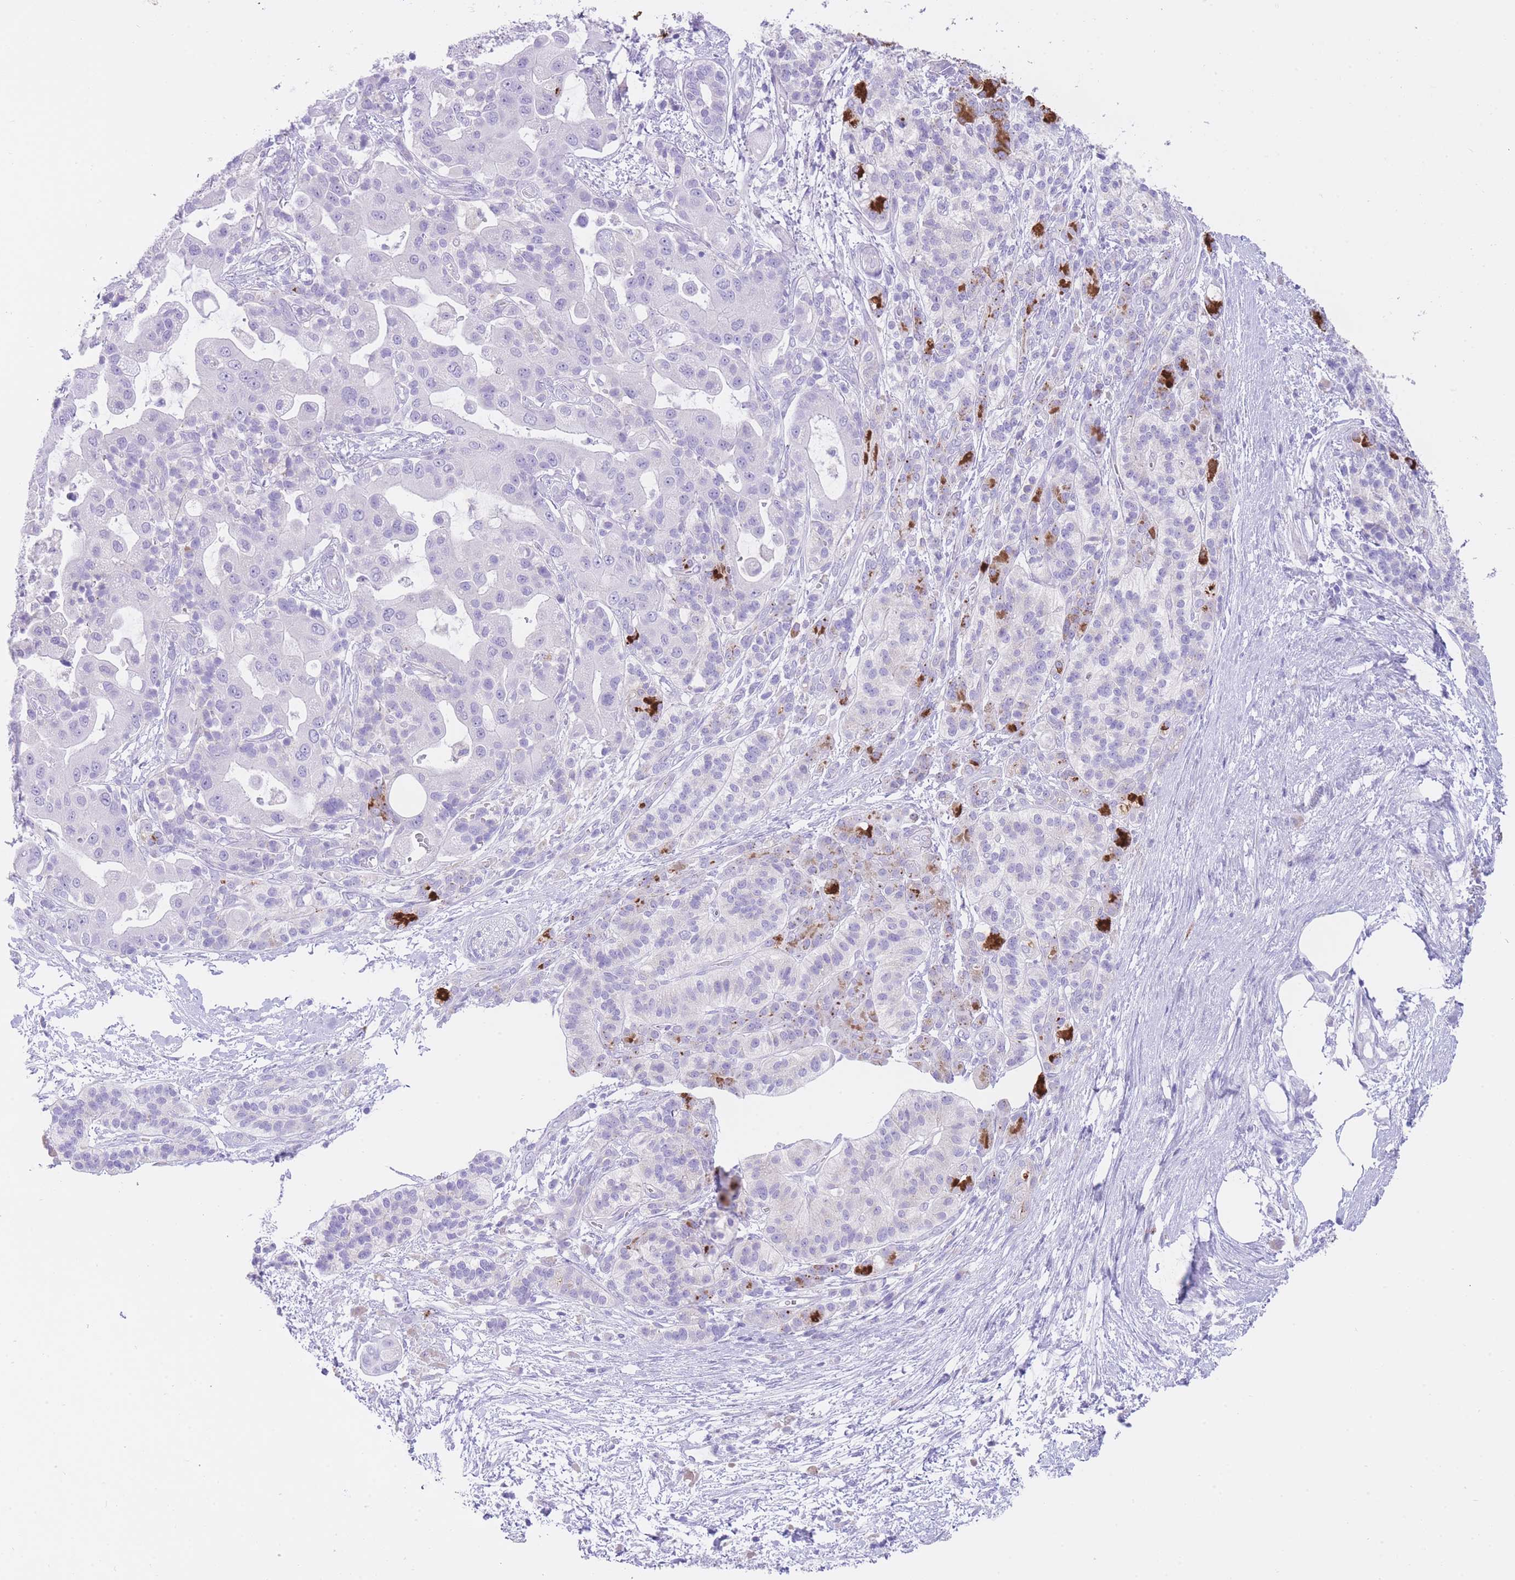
{"staining": {"intensity": "negative", "quantity": "none", "location": "none"}, "tissue": "pancreatic cancer", "cell_type": "Tumor cells", "image_type": "cancer", "snomed": [{"axis": "morphology", "description": "Adenocarcinoma, NOS"}, {"axis": "topography", "description": "Pancreas"}], "caption": "IHC of human adenocarcinoma (pancreatic) exhibits no expression in tumor cells.", "gene": "QTRT1", "patient": {"sex": "male", "age": 57}}